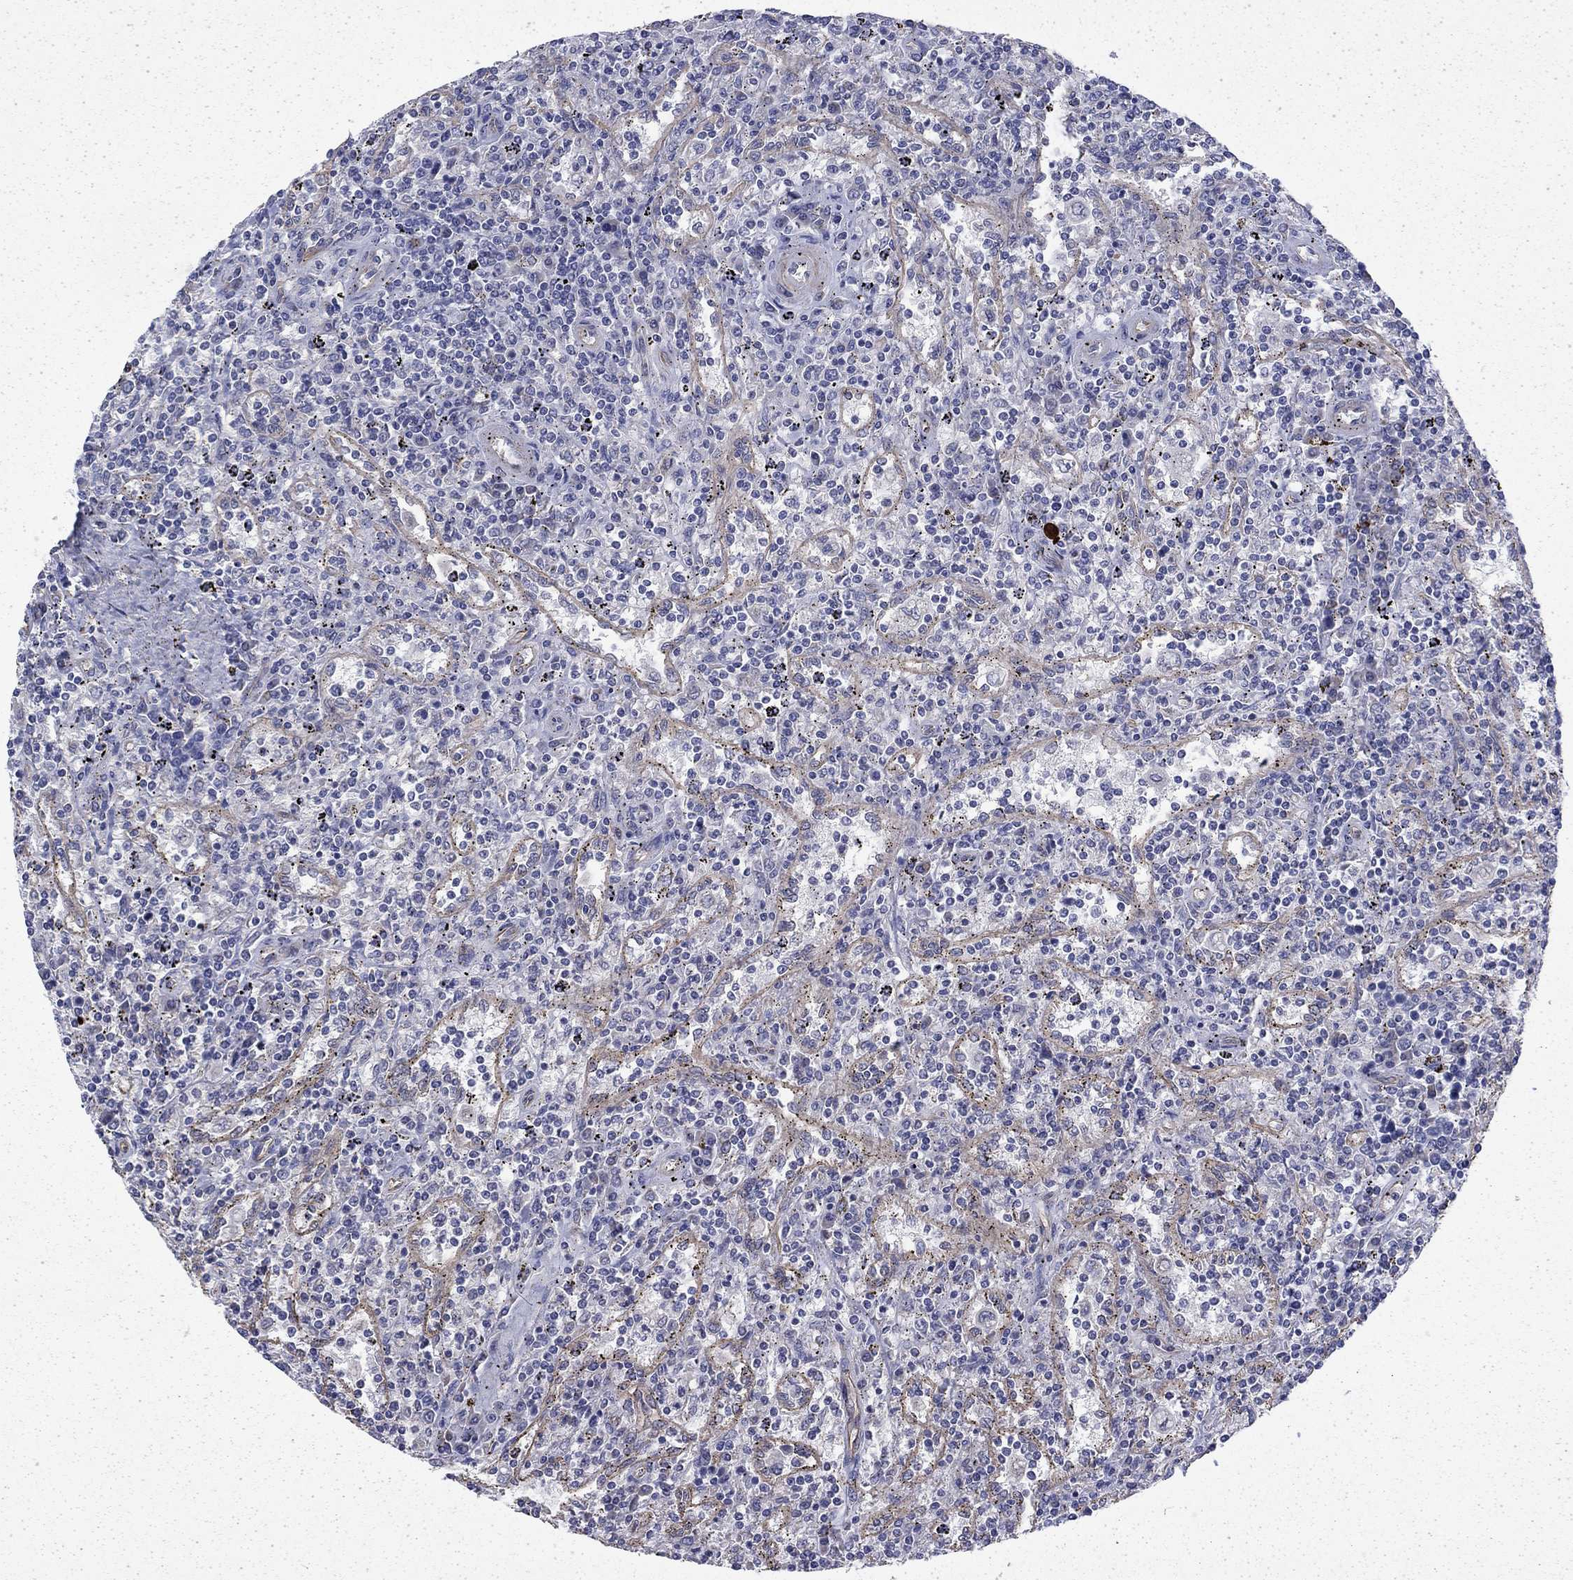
{"staining": {"intensity": "negative", "quantity": "none", "location": "none"}, "tissue": "lymphoma", "cell_type": "Tumor cells", "image_type": "cancer", "snomed": [{"axis": "morphology", "description": "Malignant lymphoma, non-Hodgkin's type, Low grade"}, {"axis": "topography", "description": "Spleen"}], "caption": "Tumor cells are negative for protein expression in human lymphoma.", "gene": "DTNA", "patient": {"sex": "male", "age": 62}}